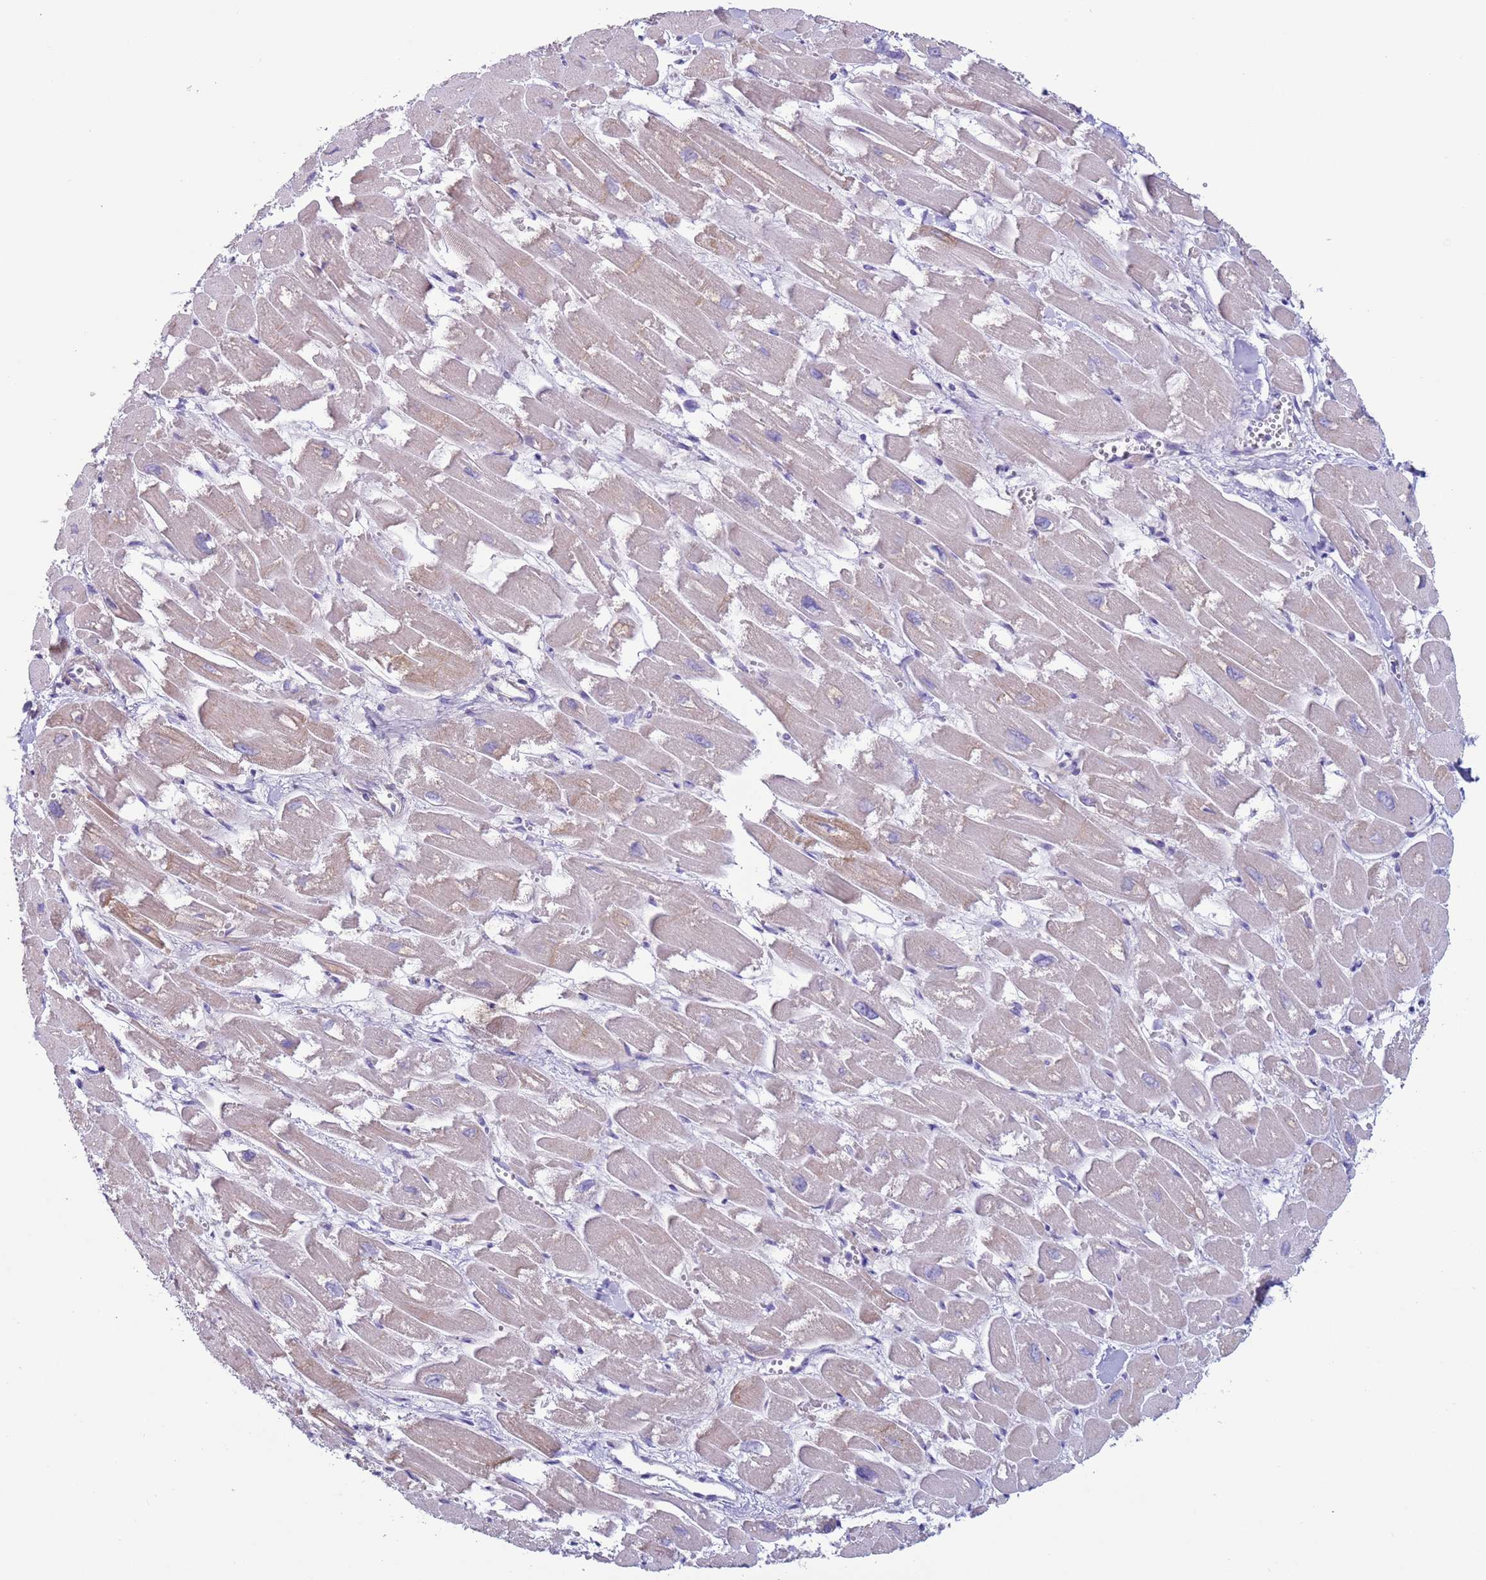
{"staining": {"intensity": "weak", "quantity": "25%-75%", "location": "cytoplasmic/membranous"}, "tissue": "heart muscle", "cell_type": "Cardiomyocytes", "image_type": "normal", "snomed": [{"axis": "morphology", "description": "Normal tissue, NOS"}, {"axis": "topography", "description": "Heart"}], "caption": "The immunohistochemical stain highlights weak cytoplasmic/membranous staining in cardiomyocytes of benign heart muscle. Ihc stains the protein in brown and the nuclei are stained blue.", "gene": "NPAP1", "patient": {"sex": "male", "age": 54}}